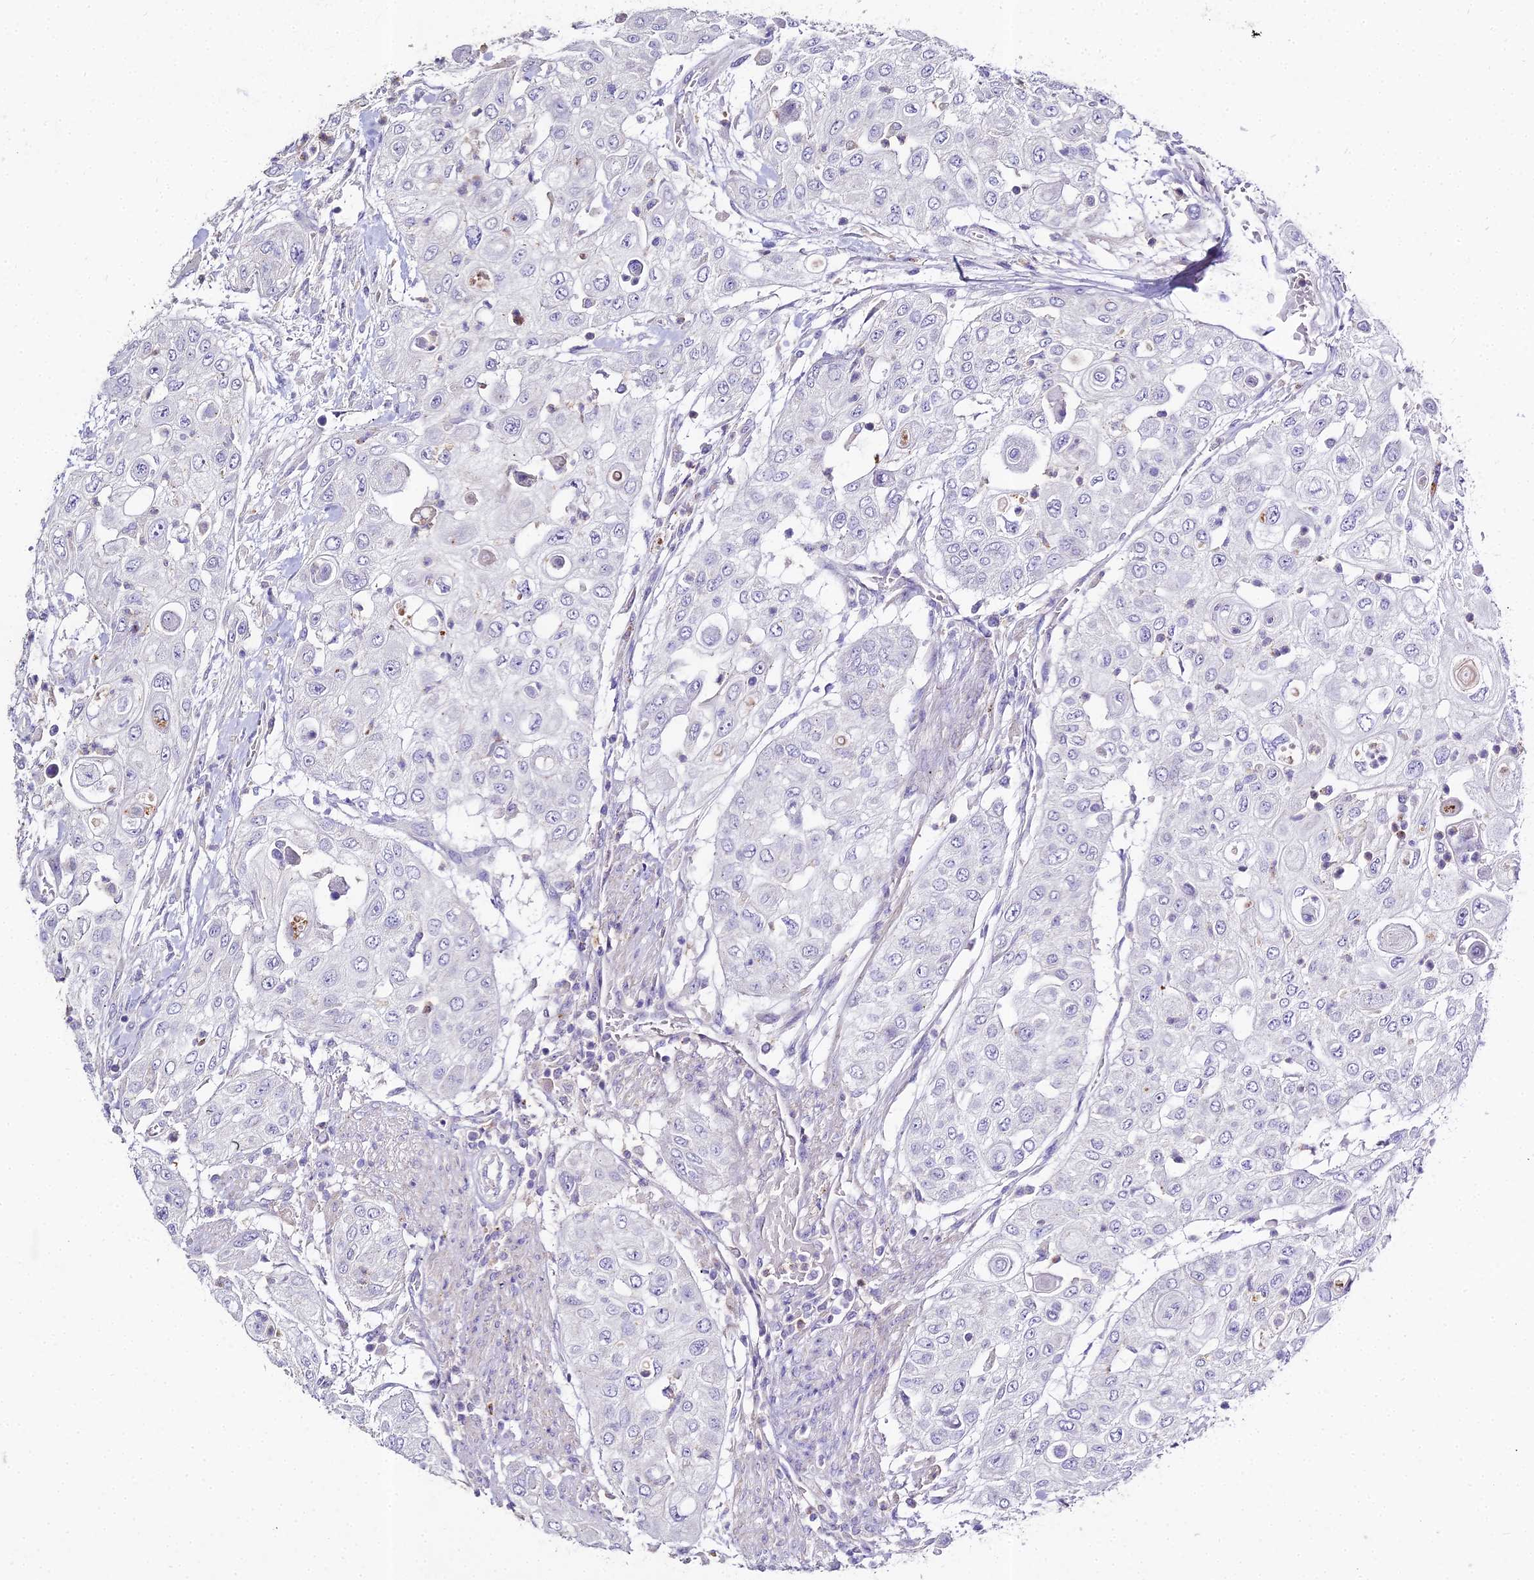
{"staining": {"intensity": "negative", "quantity": "none", "location": "none"}, "tissue": "urothelial cancer", "cell_type": "Tumor cells", "image_type": "cancer", "snomed": [{"axis": "morphology", "description": "Urothelial carcinoma, High grade"}, {"axis": "topography", "description": "Urinary bladder"}], "caption": "A high-resolution micrograph shows IHC staining of urothelial carcinoma (high-grade), which exhibits no significant expression in tumor cells.", "gene": "GLYAT", "patient": {"sex": "female", "age": 79}}